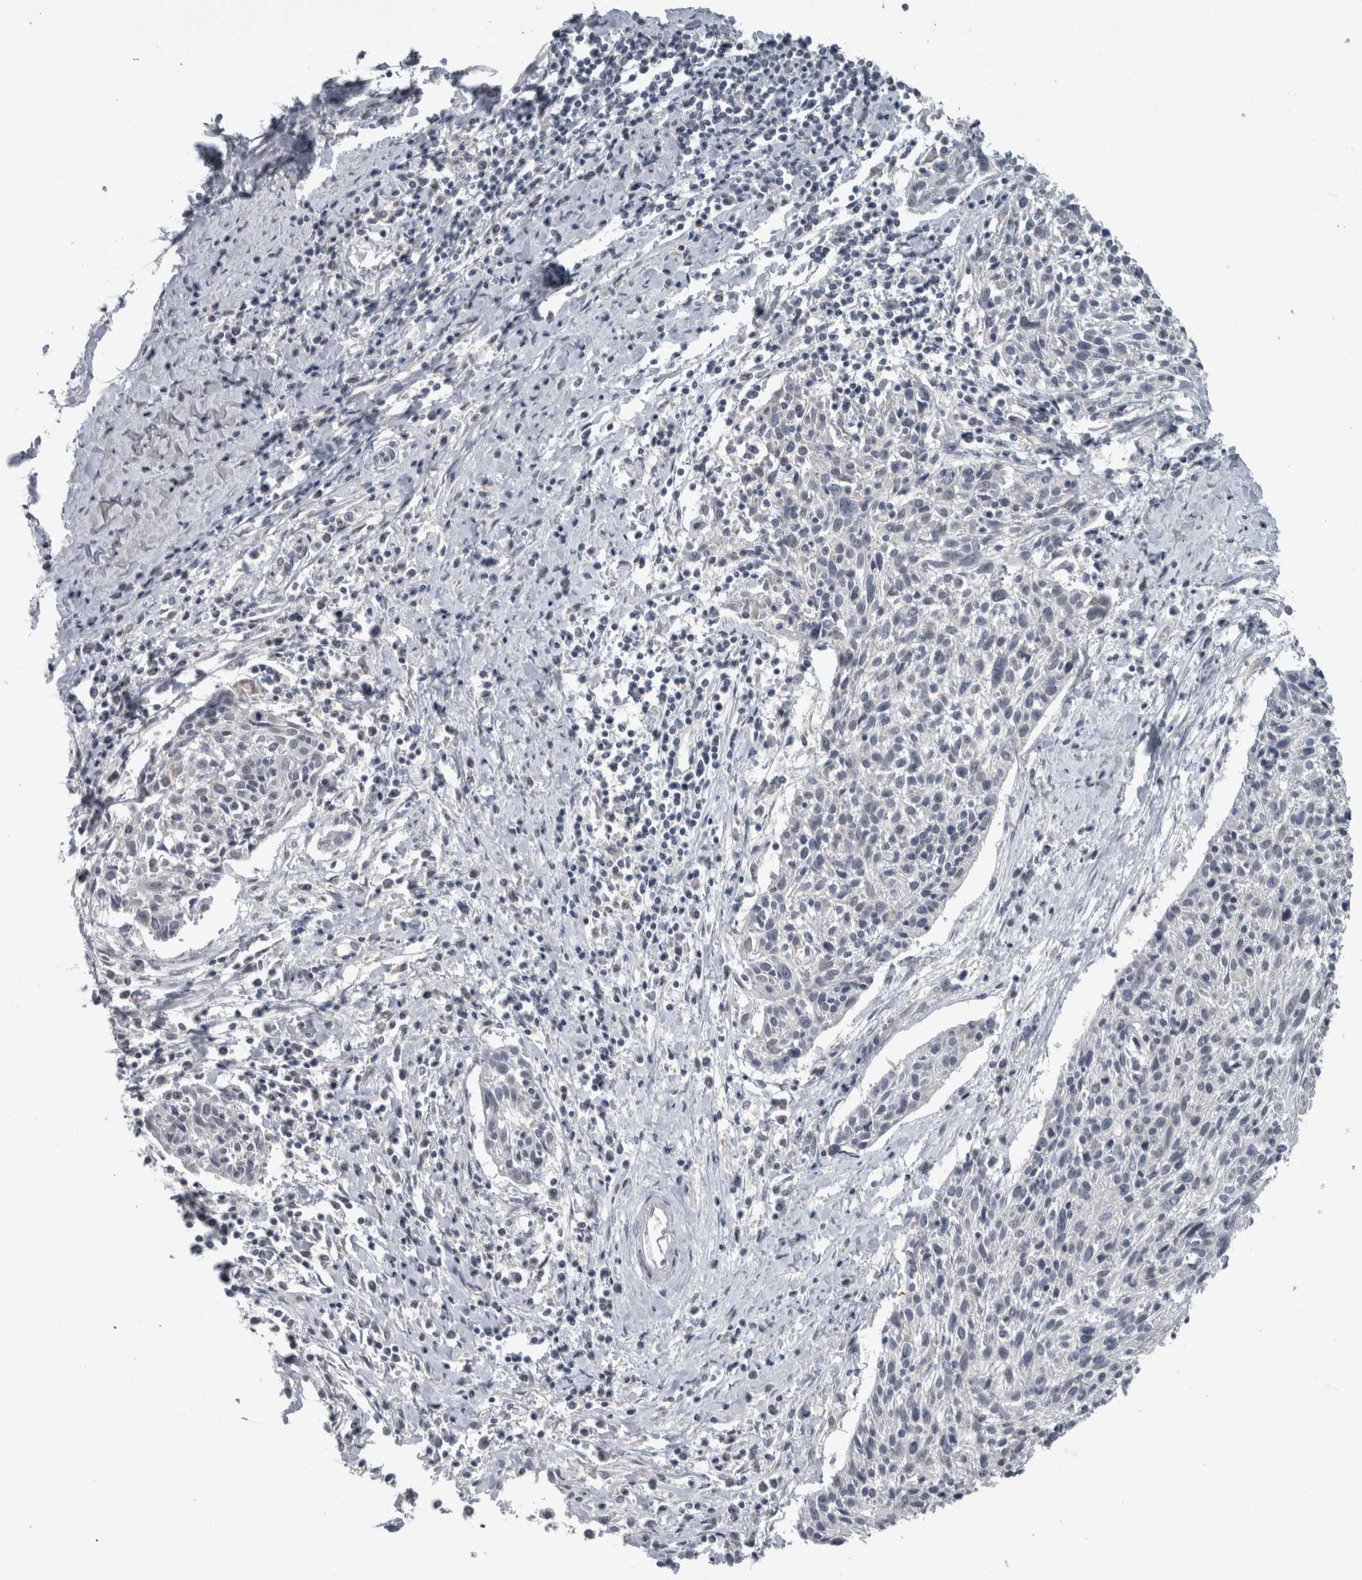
{"staining": {"intensity": "negative", "quantity": "none", "location": "none"}, "tissue": "cervical cancer", "cell_type": "Tumor cells", "image_type": "cancer", "snomed": [{"axis": "morphology", "description": "Squamous cell carcinoma, NOS"}, {"axis": "topography", "description": "Cervix"}], "caption": "Protein analysis of cervical squamous cell carcinoma demonstrates no significant expression in tumor cells.", "gene": "ACSF2", "patient": {"sex": "female", "age": 51}}